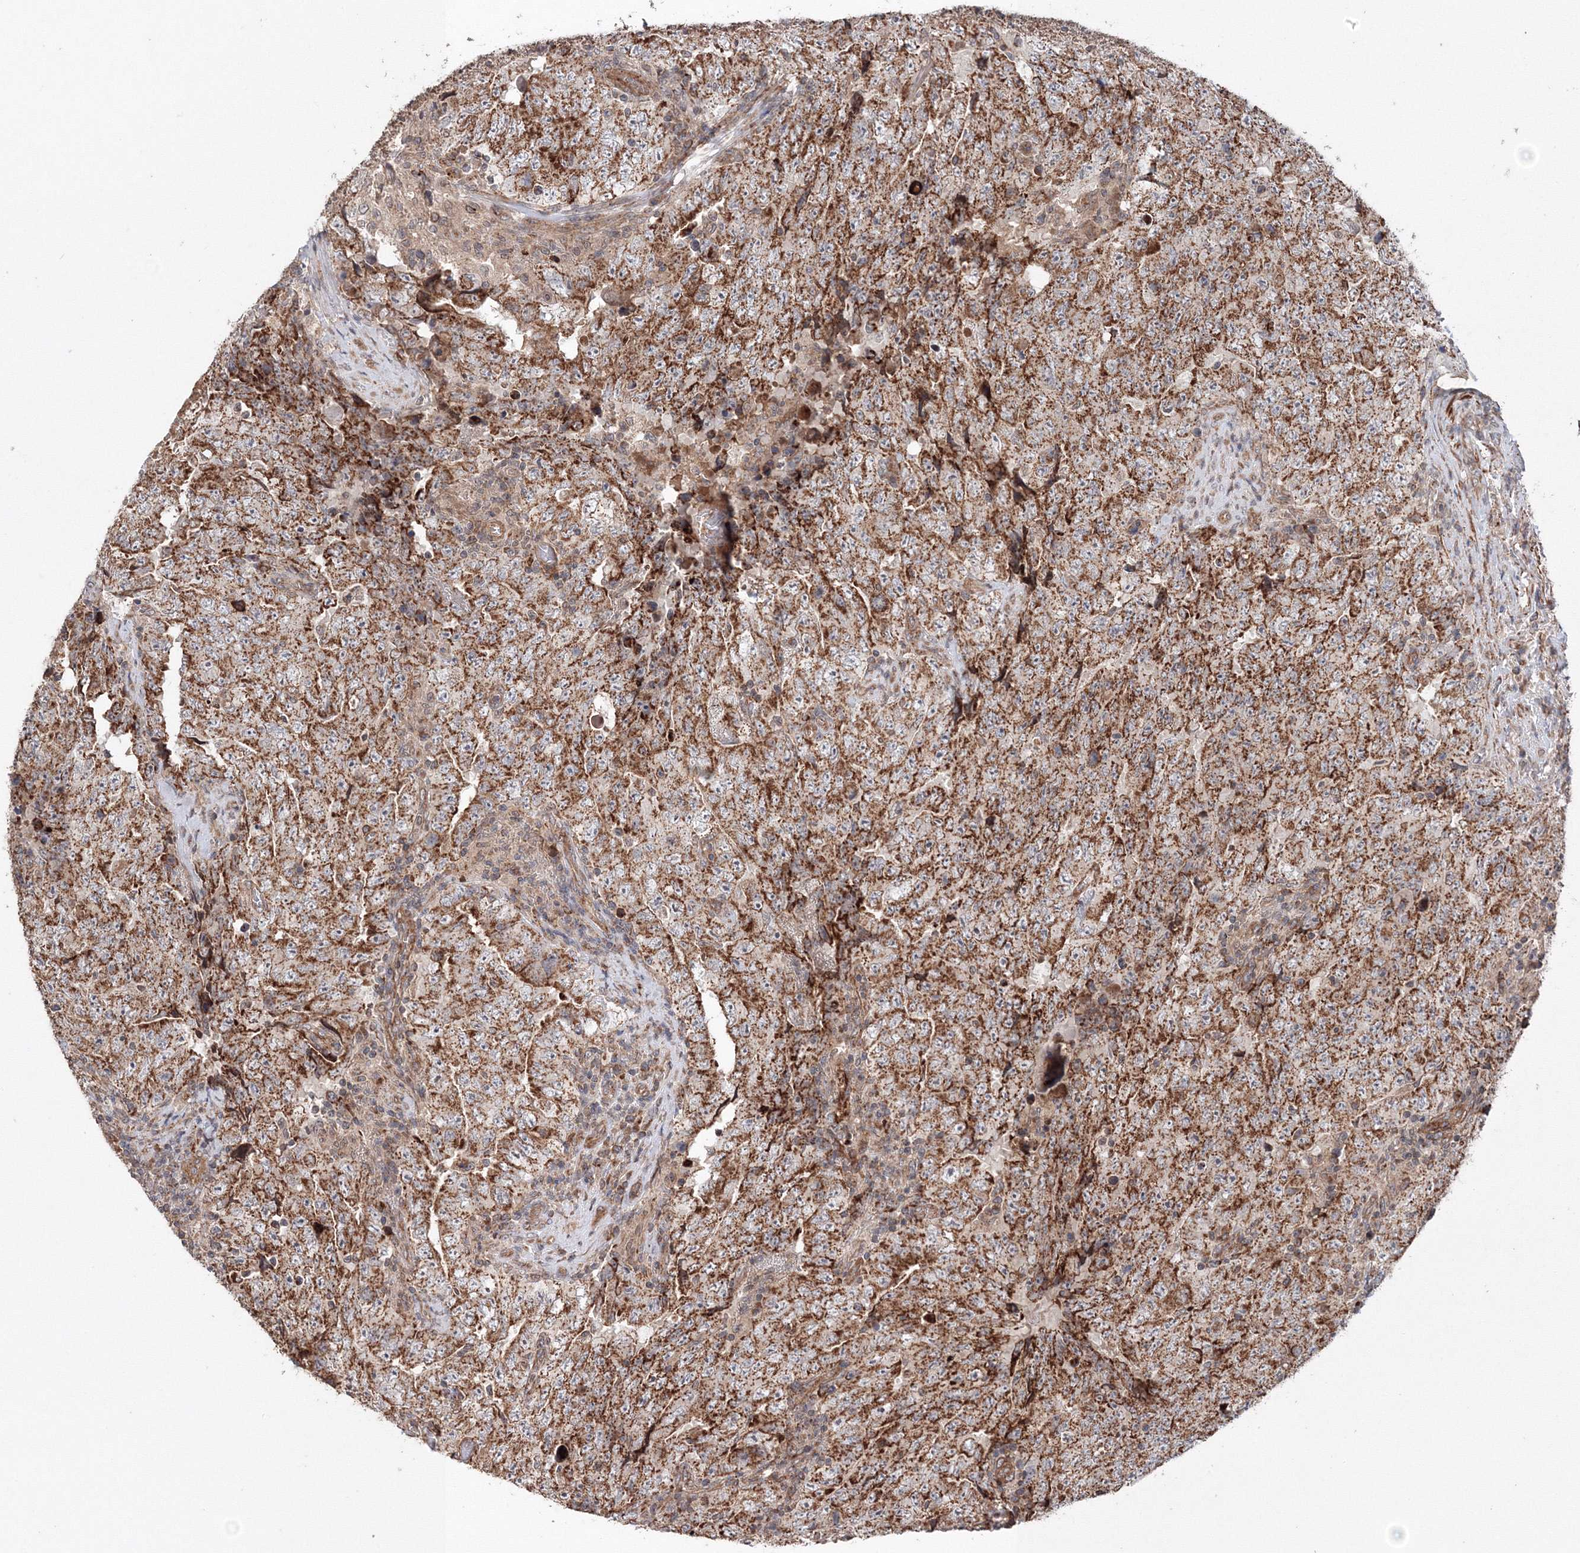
{"staining": {"intensity": "strong", "quantity": ">75%", "location": "cytoplasmic/membranous"}, "tissue": "testis cancer", "cell_type": "Tumor cells", "image_type": "cancer", "snomed": [{"axis": "morphology", "description": "Carcinoma, Embryonal, NOS"}, {"axis": "topography", "description": "Testis"}], "caption": "Strong cytoplasmic/membranous staining is present in approximately >75% of tumor cells in testis cancer (embryonal carcinoma). (DAB (3,3'-diaminobenzidine) = brown stain, brightfield microscopy at high magnification).", "gene": "NOA1", "patient": {"sex": "male", "age": 26}}